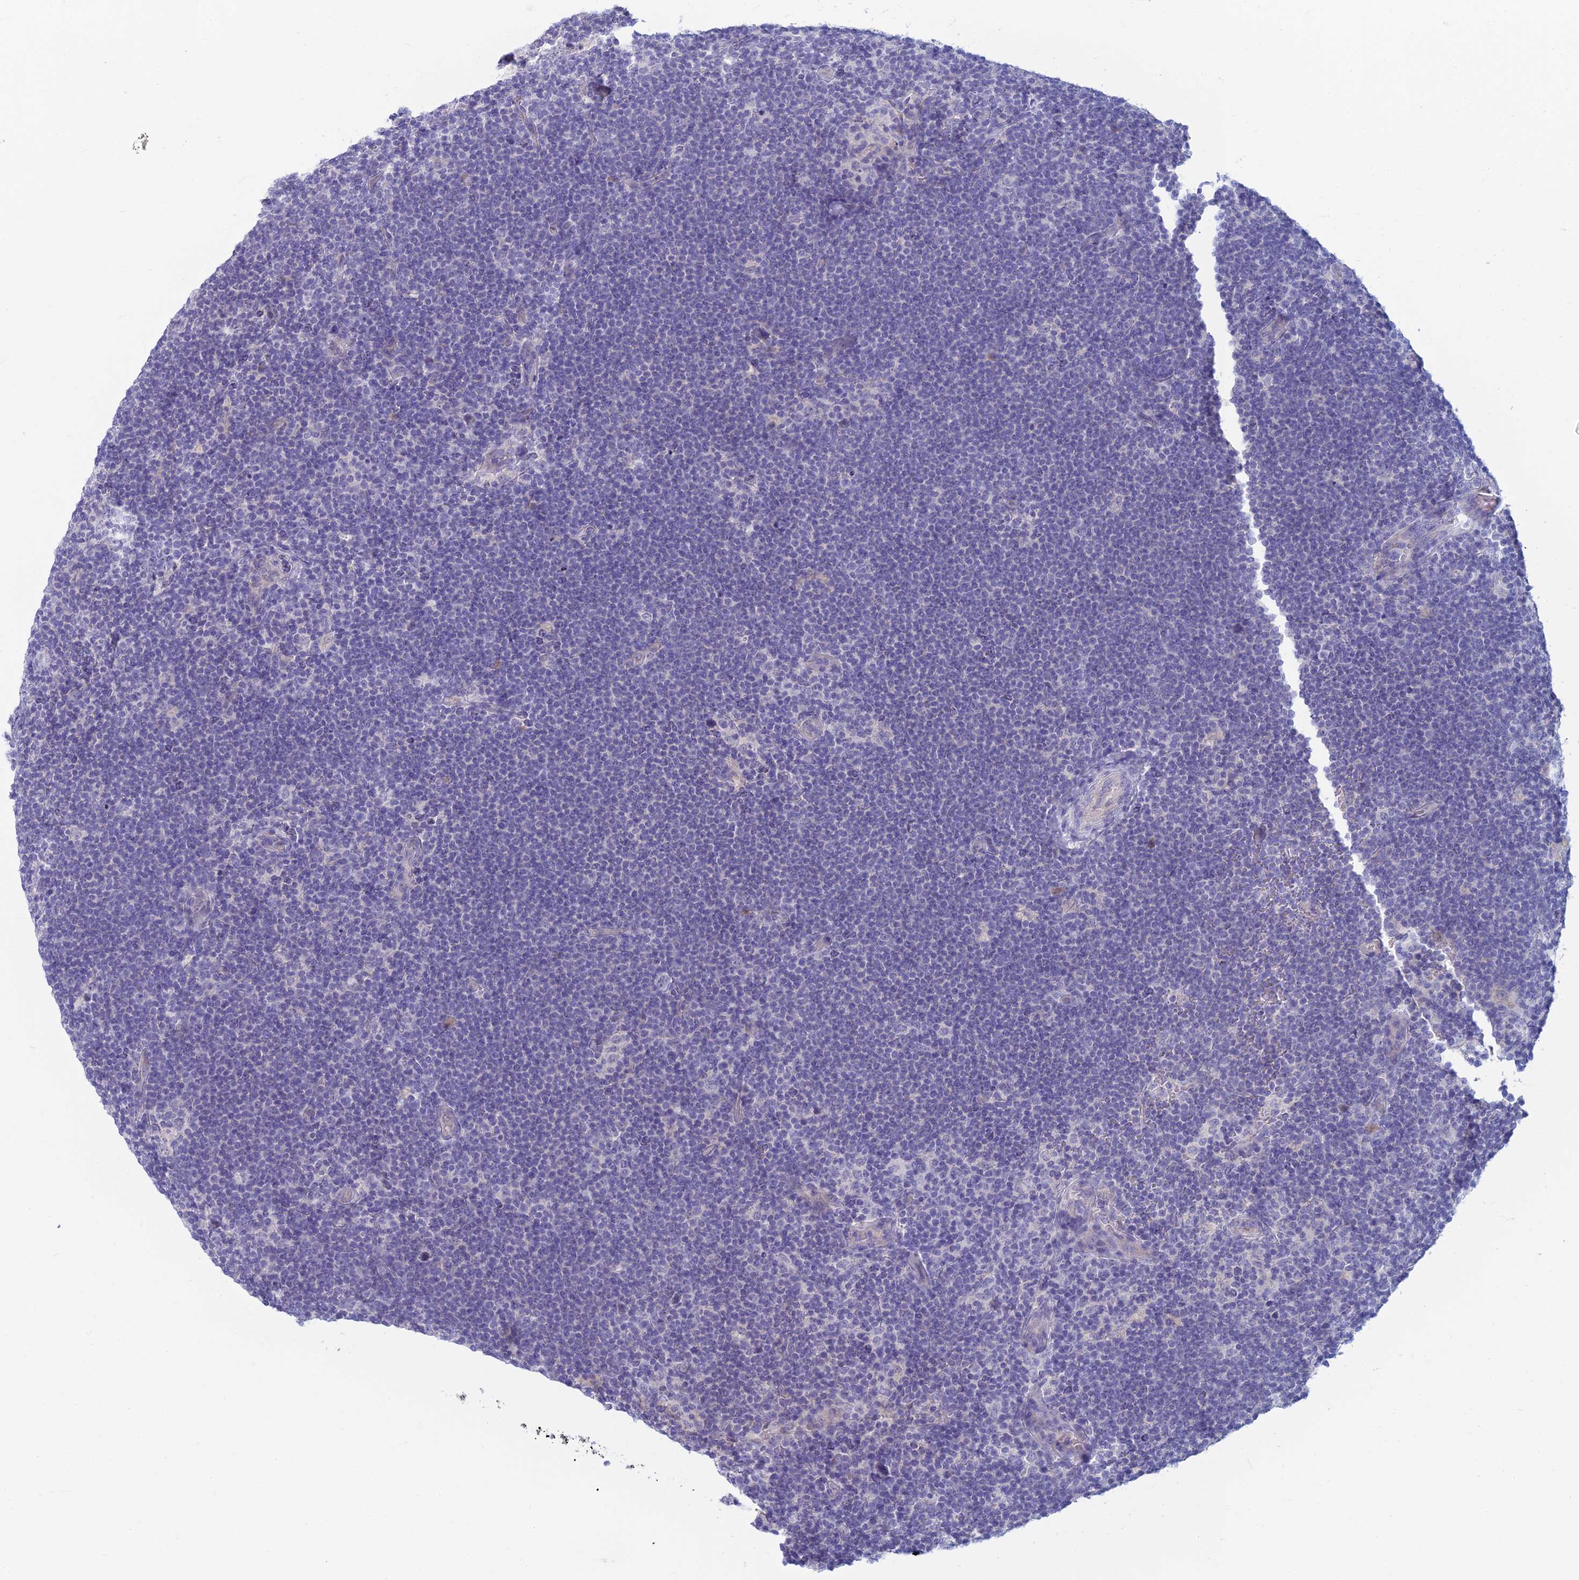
{"staining": {"intensity": "negative", "quantity": "none", "location": "none"}, "tissue": "lymphoma", "cell_type": "Tumor cells", "image_type": "cancer", "snomed": [{"axis": "morphology", "description": "Hodgkin's disease, NOS"}, {"axis": "topography", "description": "Lymph node"}], "caption": "This is an IHC image of human lymphoma. There is no positivity in tumor cells.", "gene": "SLC25A41", "patient": {"sex": "female", "age": 57}}